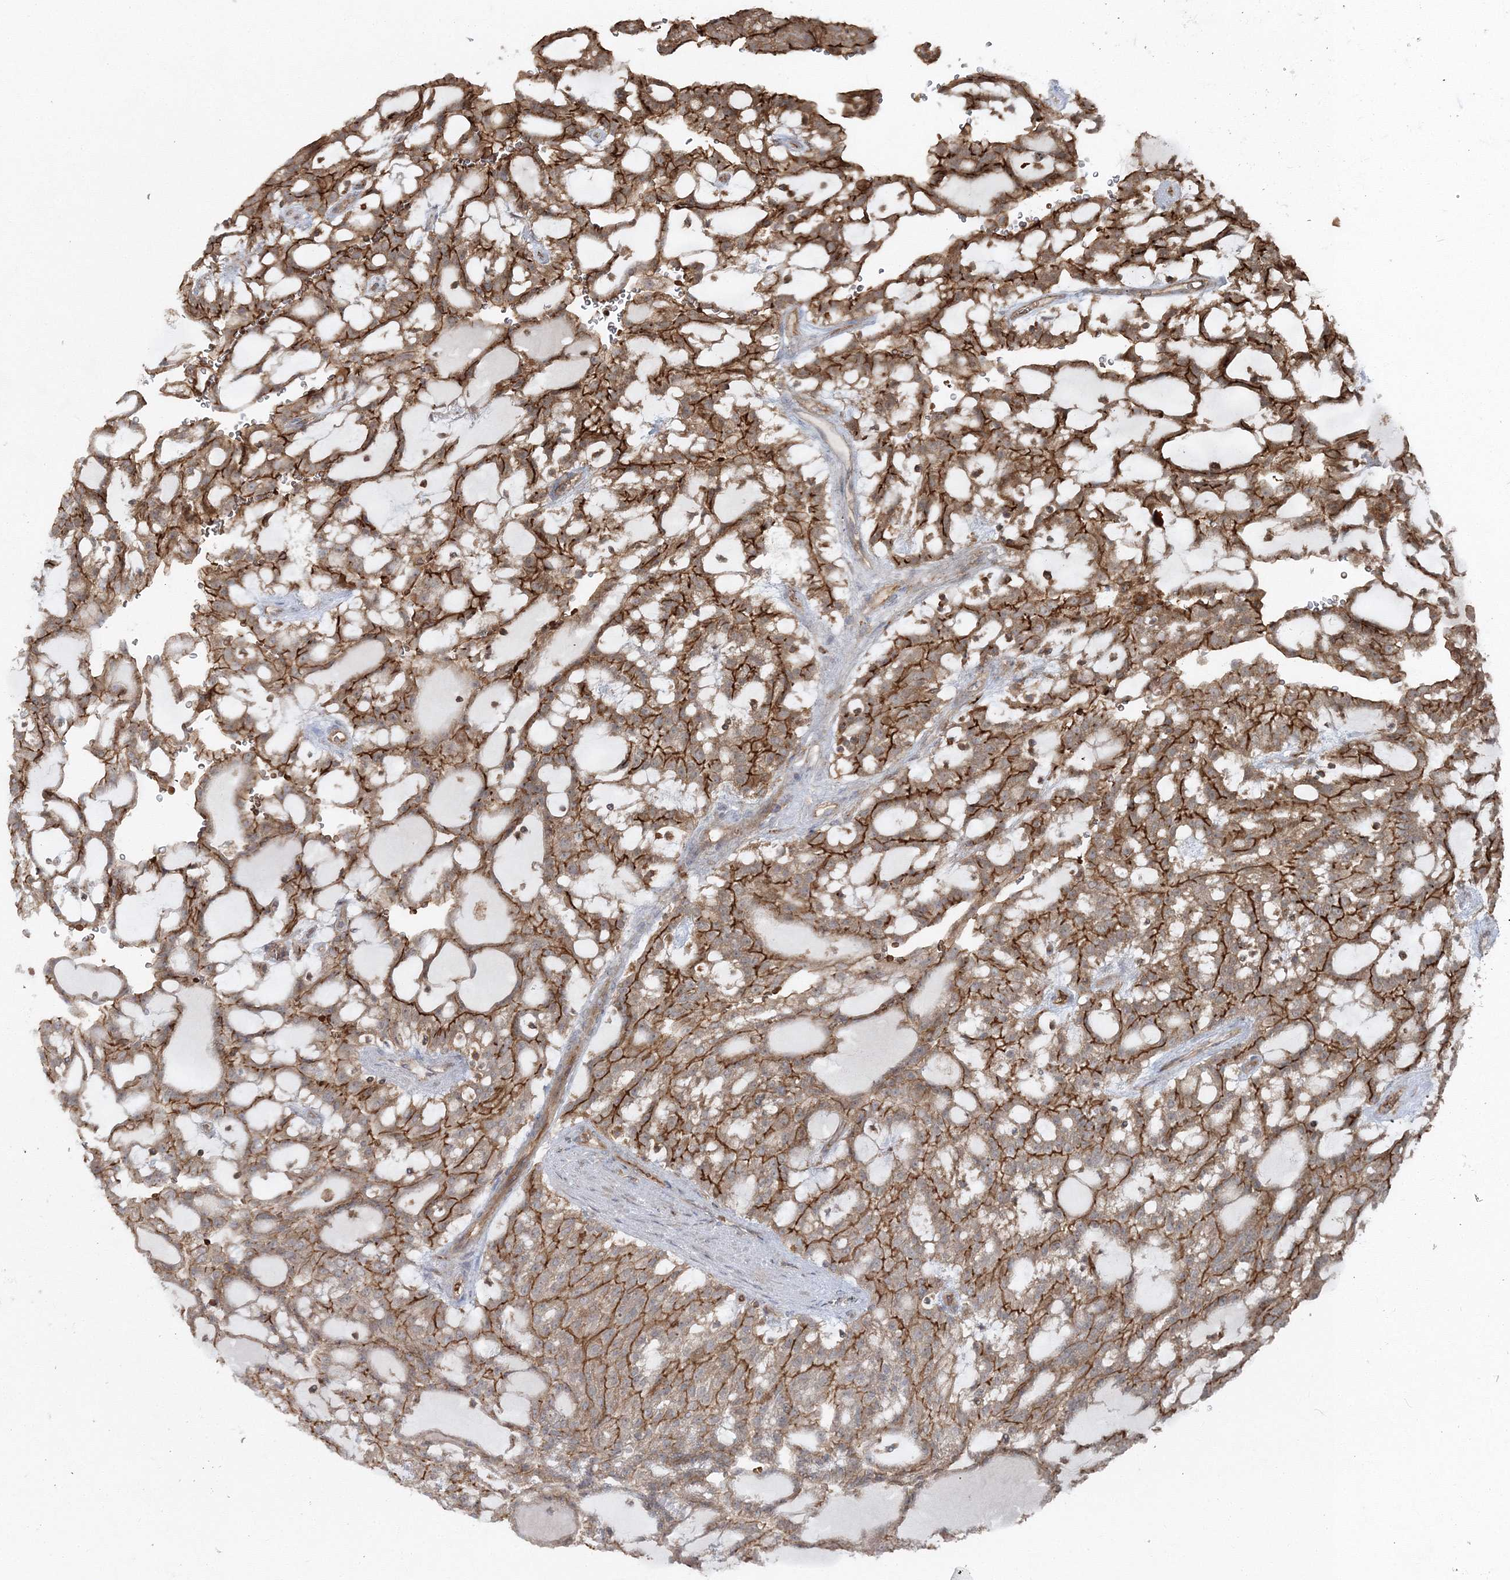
{"staining": {"intensity": "moderate", "quantity": ">75%", "location": "cytoplasmic/membranous"}, "tissue": "renal cancer", "cell_type": "Tumor cells", "image_type": "cancer", "snomed": [{"axis": "morphology", "description": "Adenocarcinoma, NOS"}, {"axis": "topography", "description": "Kidney"}], "caption": "Immunohistochemical staining of renal cancer (adenocarcinoma) shows moderate cytoplasmic/membranous protein positivity in about >75% of tumor cells. The staining is performed using DAB brown chromogen to label protein expression. The nuclei are counter-stained blue using hematoxylin.", "gene": "PCBD2", "patient": {"sex": "male", "age": 63}}